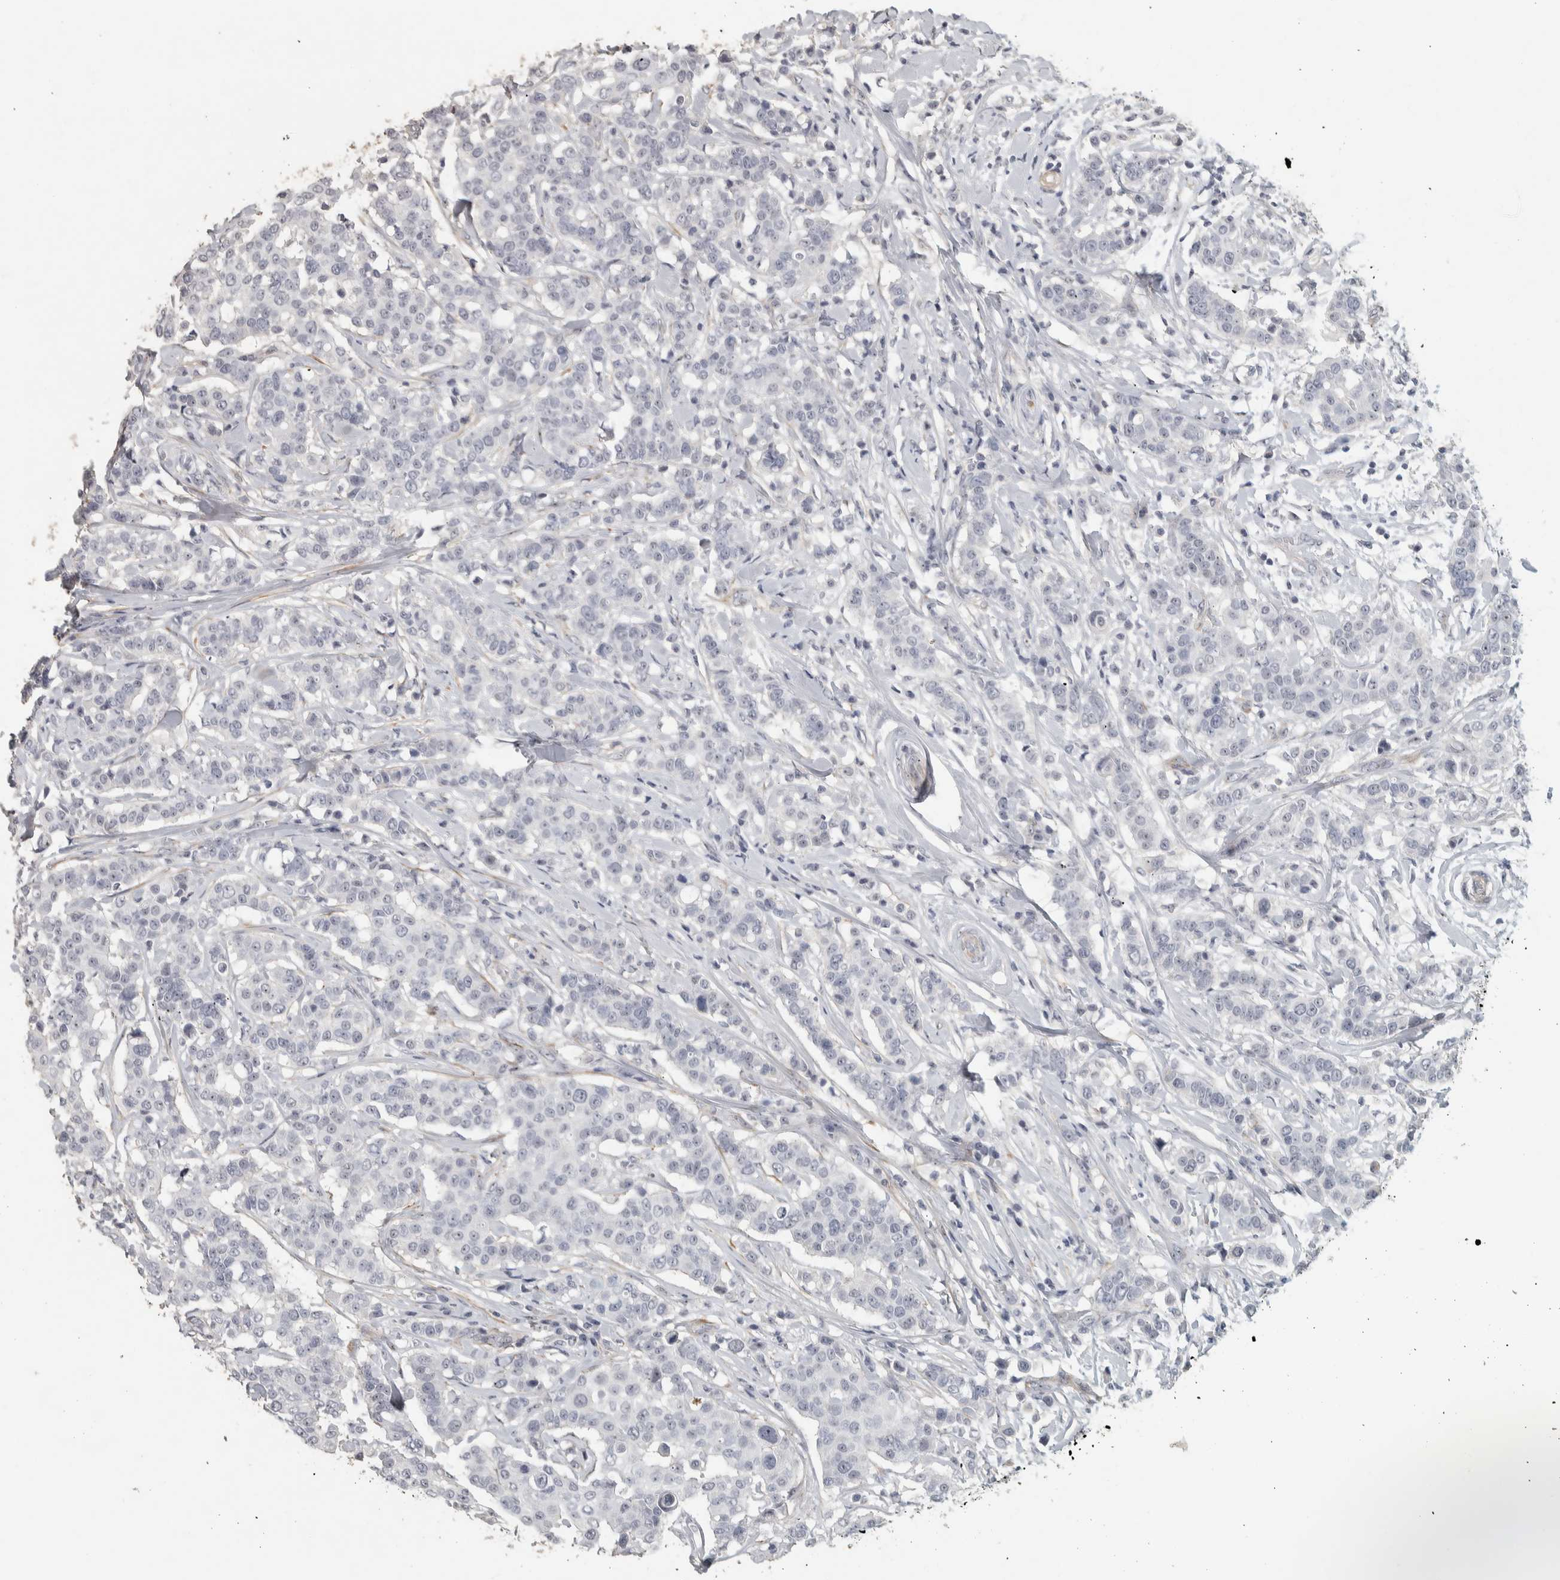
{"staining": {"intensity": "negative", "quantity": "none", "location": "none"}, "tissue": "breast cancer", "cell_type": "Tumor cells", "image_type": "cancer", "snomed": [{"axis": "morphology", "description": "Duct carcinoma"}, {"axis": "topography", "description": "Breast"}], "caption": "A micrograph of human breast cancer is negative for staining in tumor cells.", "gene": "DCAF10", "patient": {"sex": "female", "age": 27}}